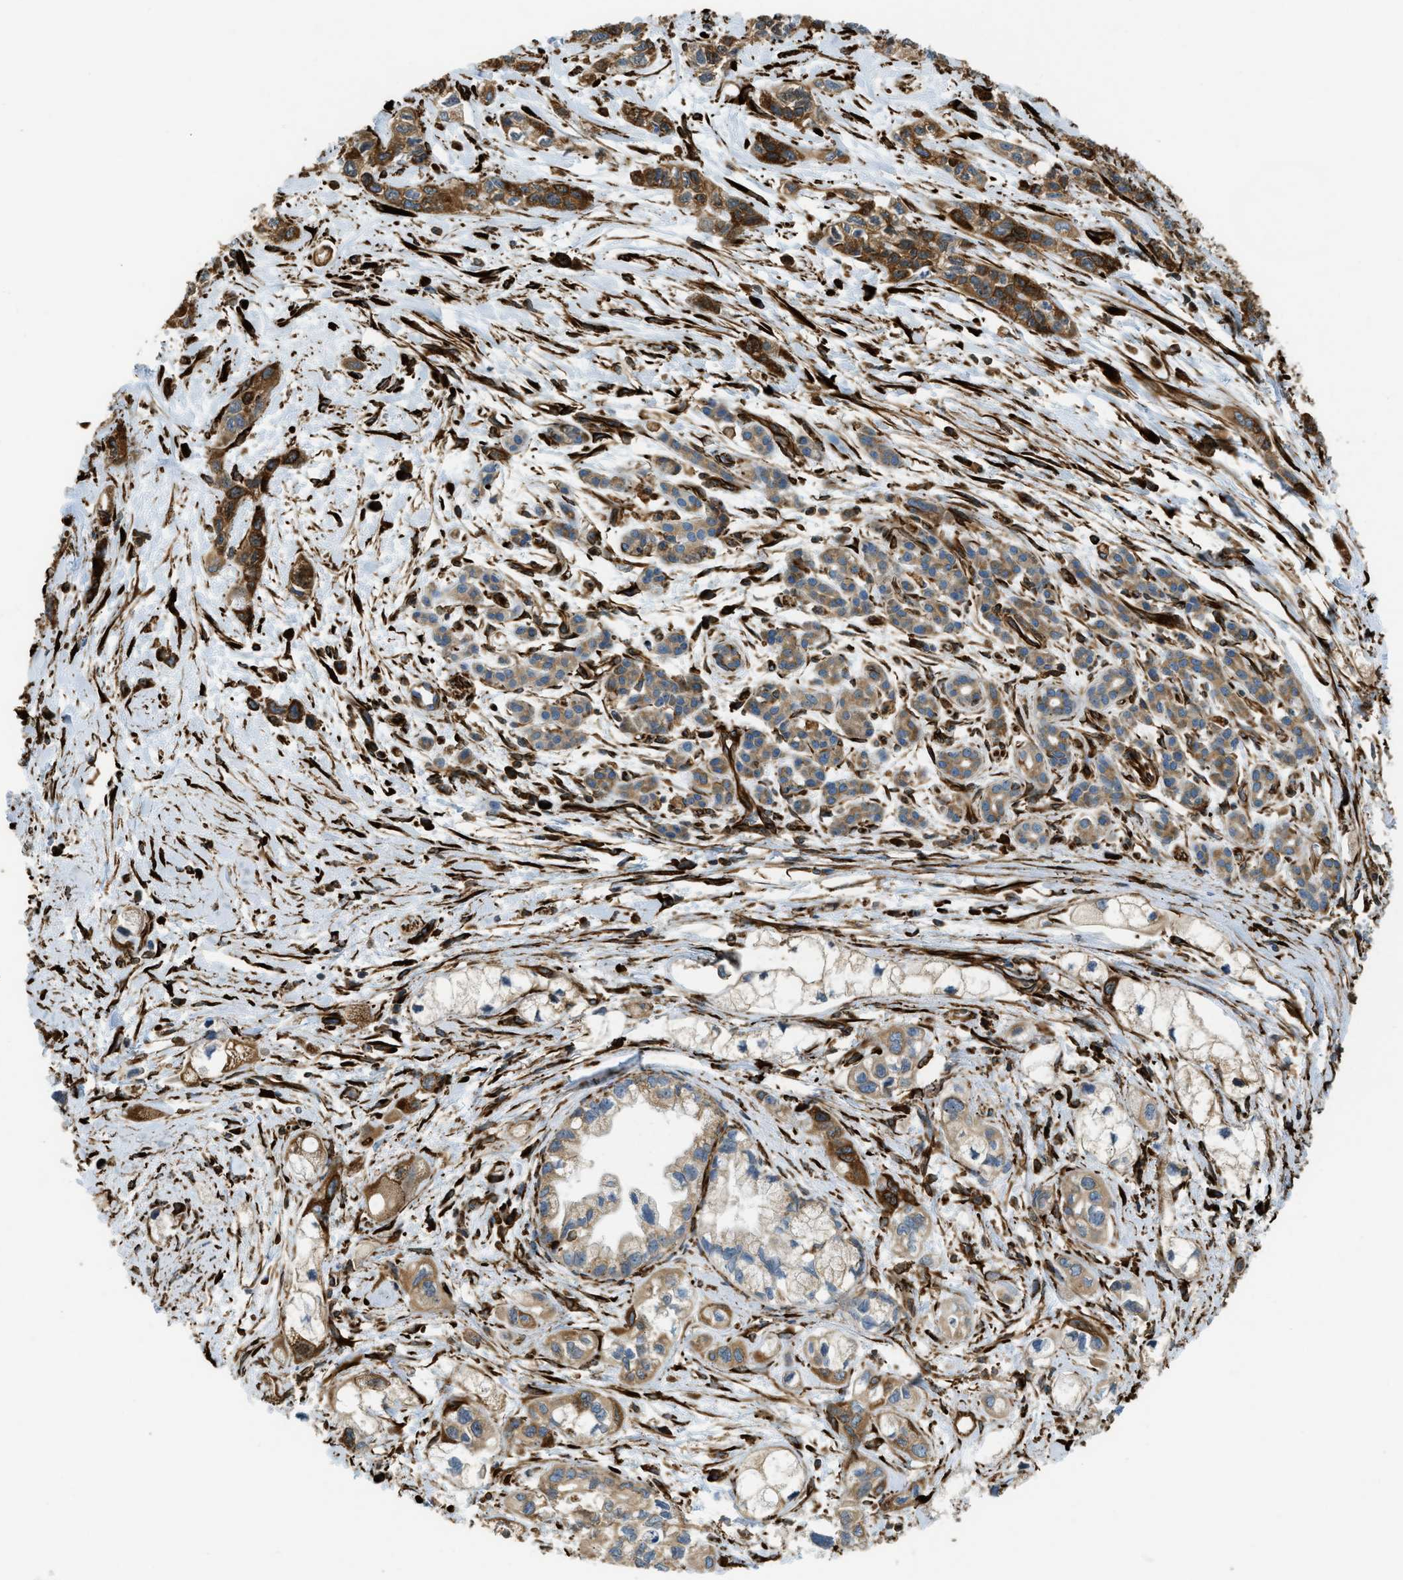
{"staining": {"intensity": "strong", "quantity": ">75%", "location": "cytoplasmic/membranous"}, "tissue": "pancreatic cancer", "cell_type": "Tumor cells", "image_type": "cancer", "snomed": [{"axis": "morphology", "description": "Adenocarcinoma, NOS"}, {"axis": "topography", "description": "Pancreas"}], "caption": "Immunohistochemistry (IHC) histopathology image of pancreatic cancer stained for a protein (brown), which reveals high levels of strong cytoplasmic/membranous expression in approximately >75% of tumor cells.", "gene": "BEX3", "patient": {"sex": "male", "age": 74}}